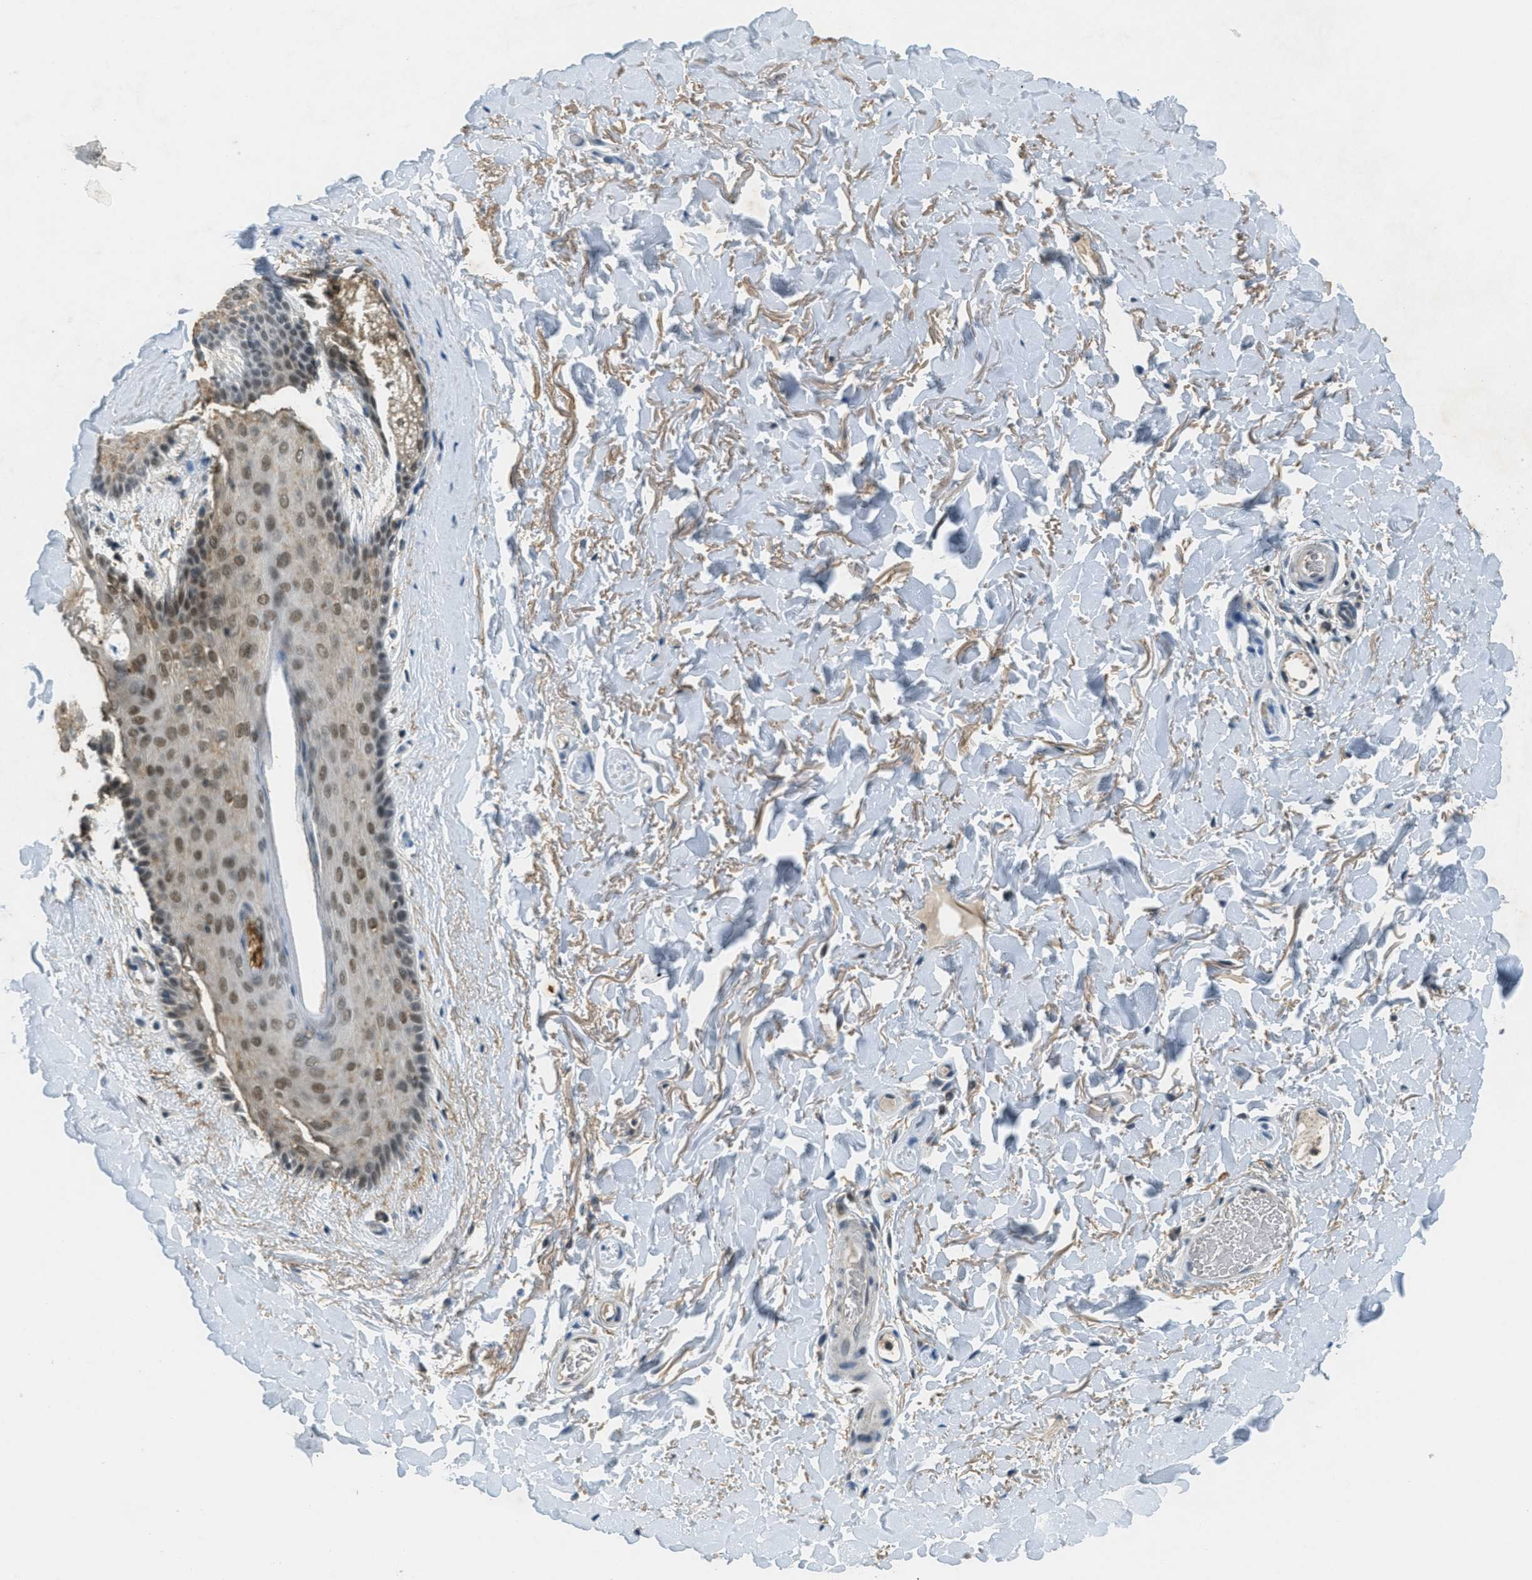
{"staining": {"intensity": "weak", "quantity": "25%-75%", "location": "nuclear"}, "tissue": "skin", "cell_type": "Epidermal cells", "image_type": "normal", "snomed": [{"axis": "morphology", "description": "Normal tissue, NOS"}, {"axis": "topography", "description": "Anal"}], "caption": "Immunohistochemistry (IHC) image of unremarkable skin stained for a protein (brown), which demonstrates low levels of weak nuclear expression in approximately 25%-75% of epidermal cells.", "gene": "TCF20", "patient": {"sex": "male", "age": 74}}